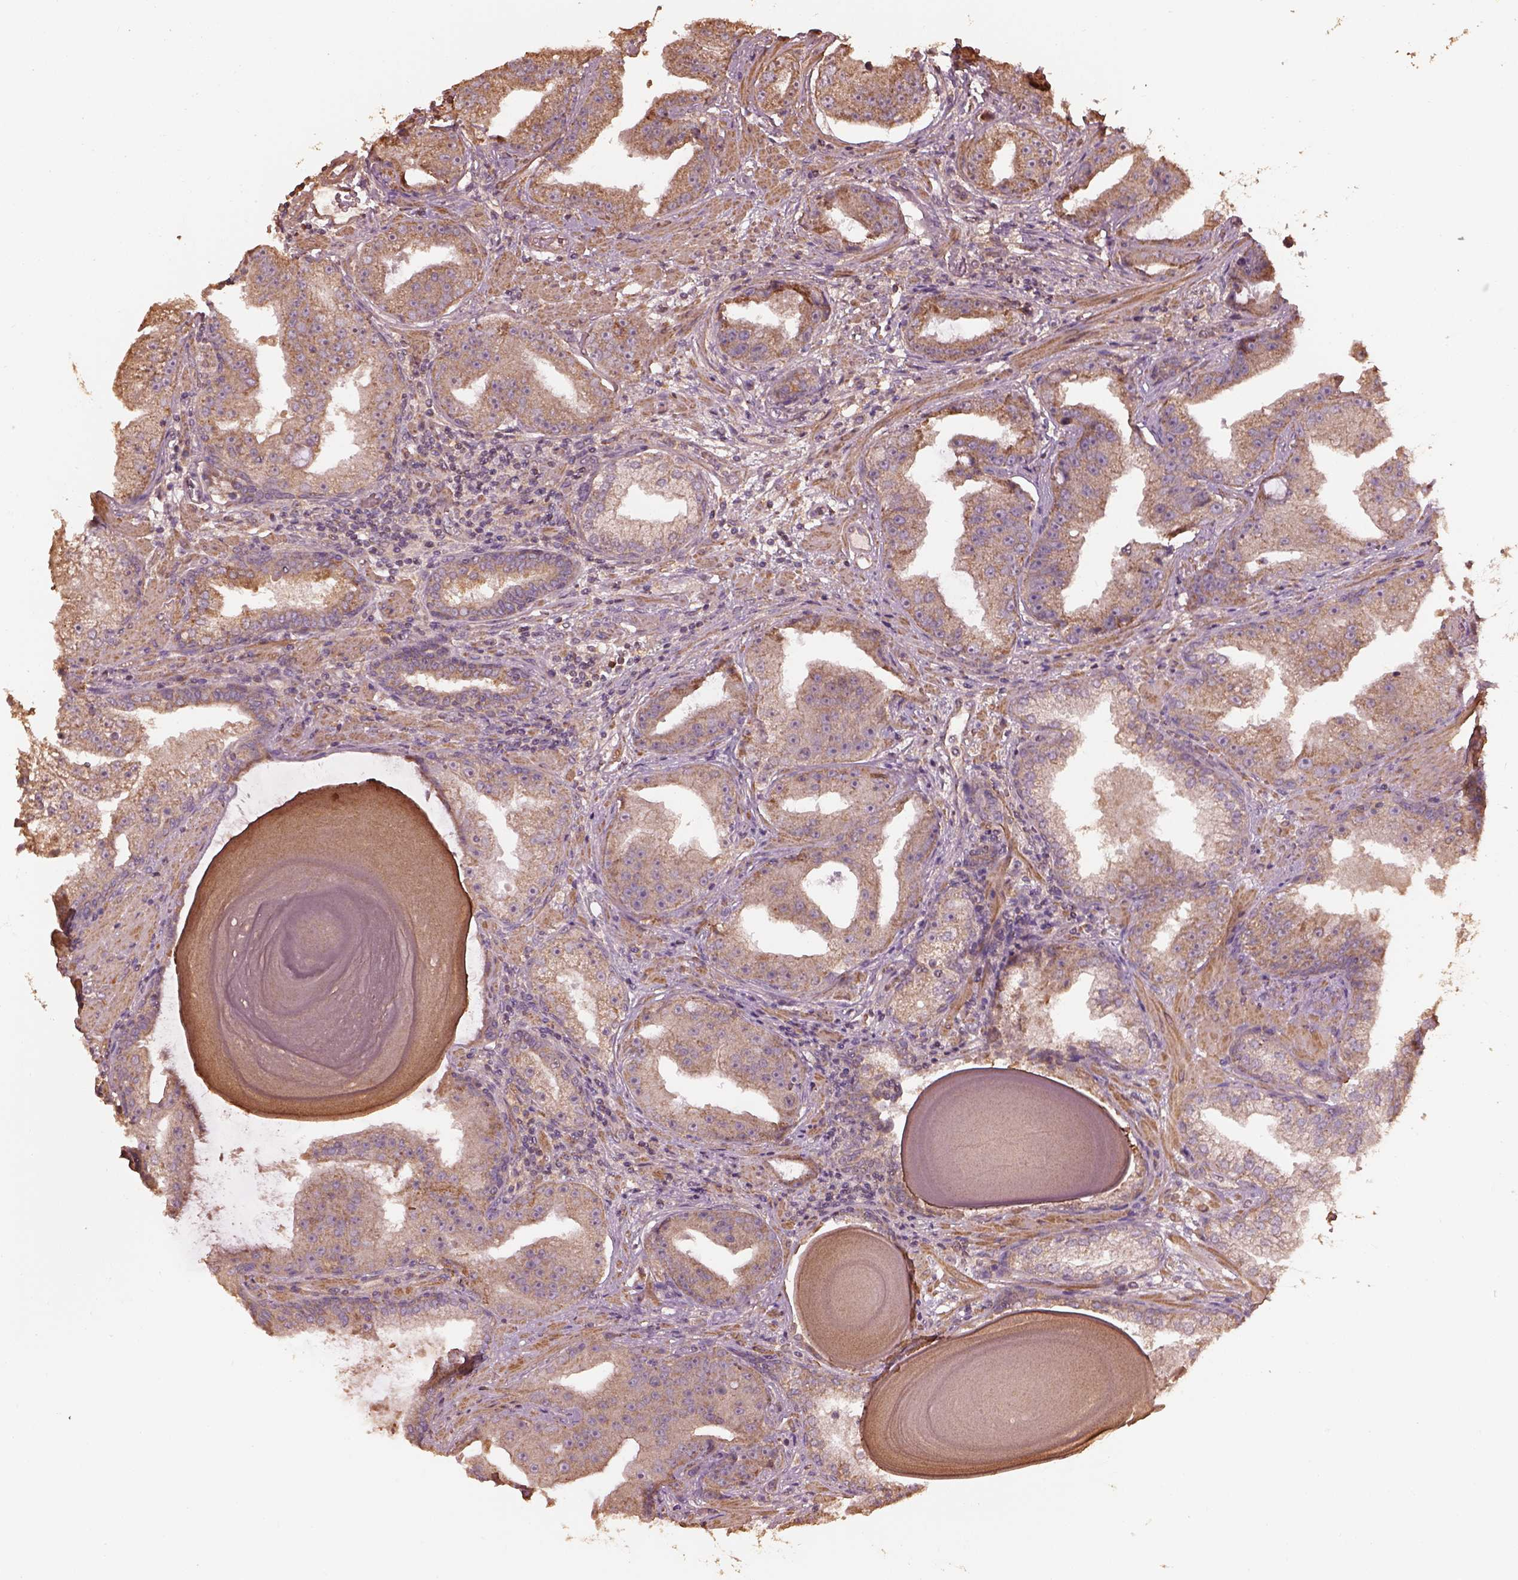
{"staining": {"intensity": "moderate", "quantity": ">75%", "location": "cytoplasmic/membranous"}, "tissue": "prostate cancer", "cell_type": "Tumor cells", "image_type": "cancer", "snomed": [{"axis": "morphology", "description": "Adenocarcinoma, Low grade"}, {"axis": "topography", "description": "Prostate"}], "caption": "Low-grade adenocarcinoma (prostate) stained for a protein (brown) reveals moderate cytoplasmic/membranous positive staining in about >75% of tumor cells.", "gene": "METTL4", "patient": {"sex": "male", "age": 62}}